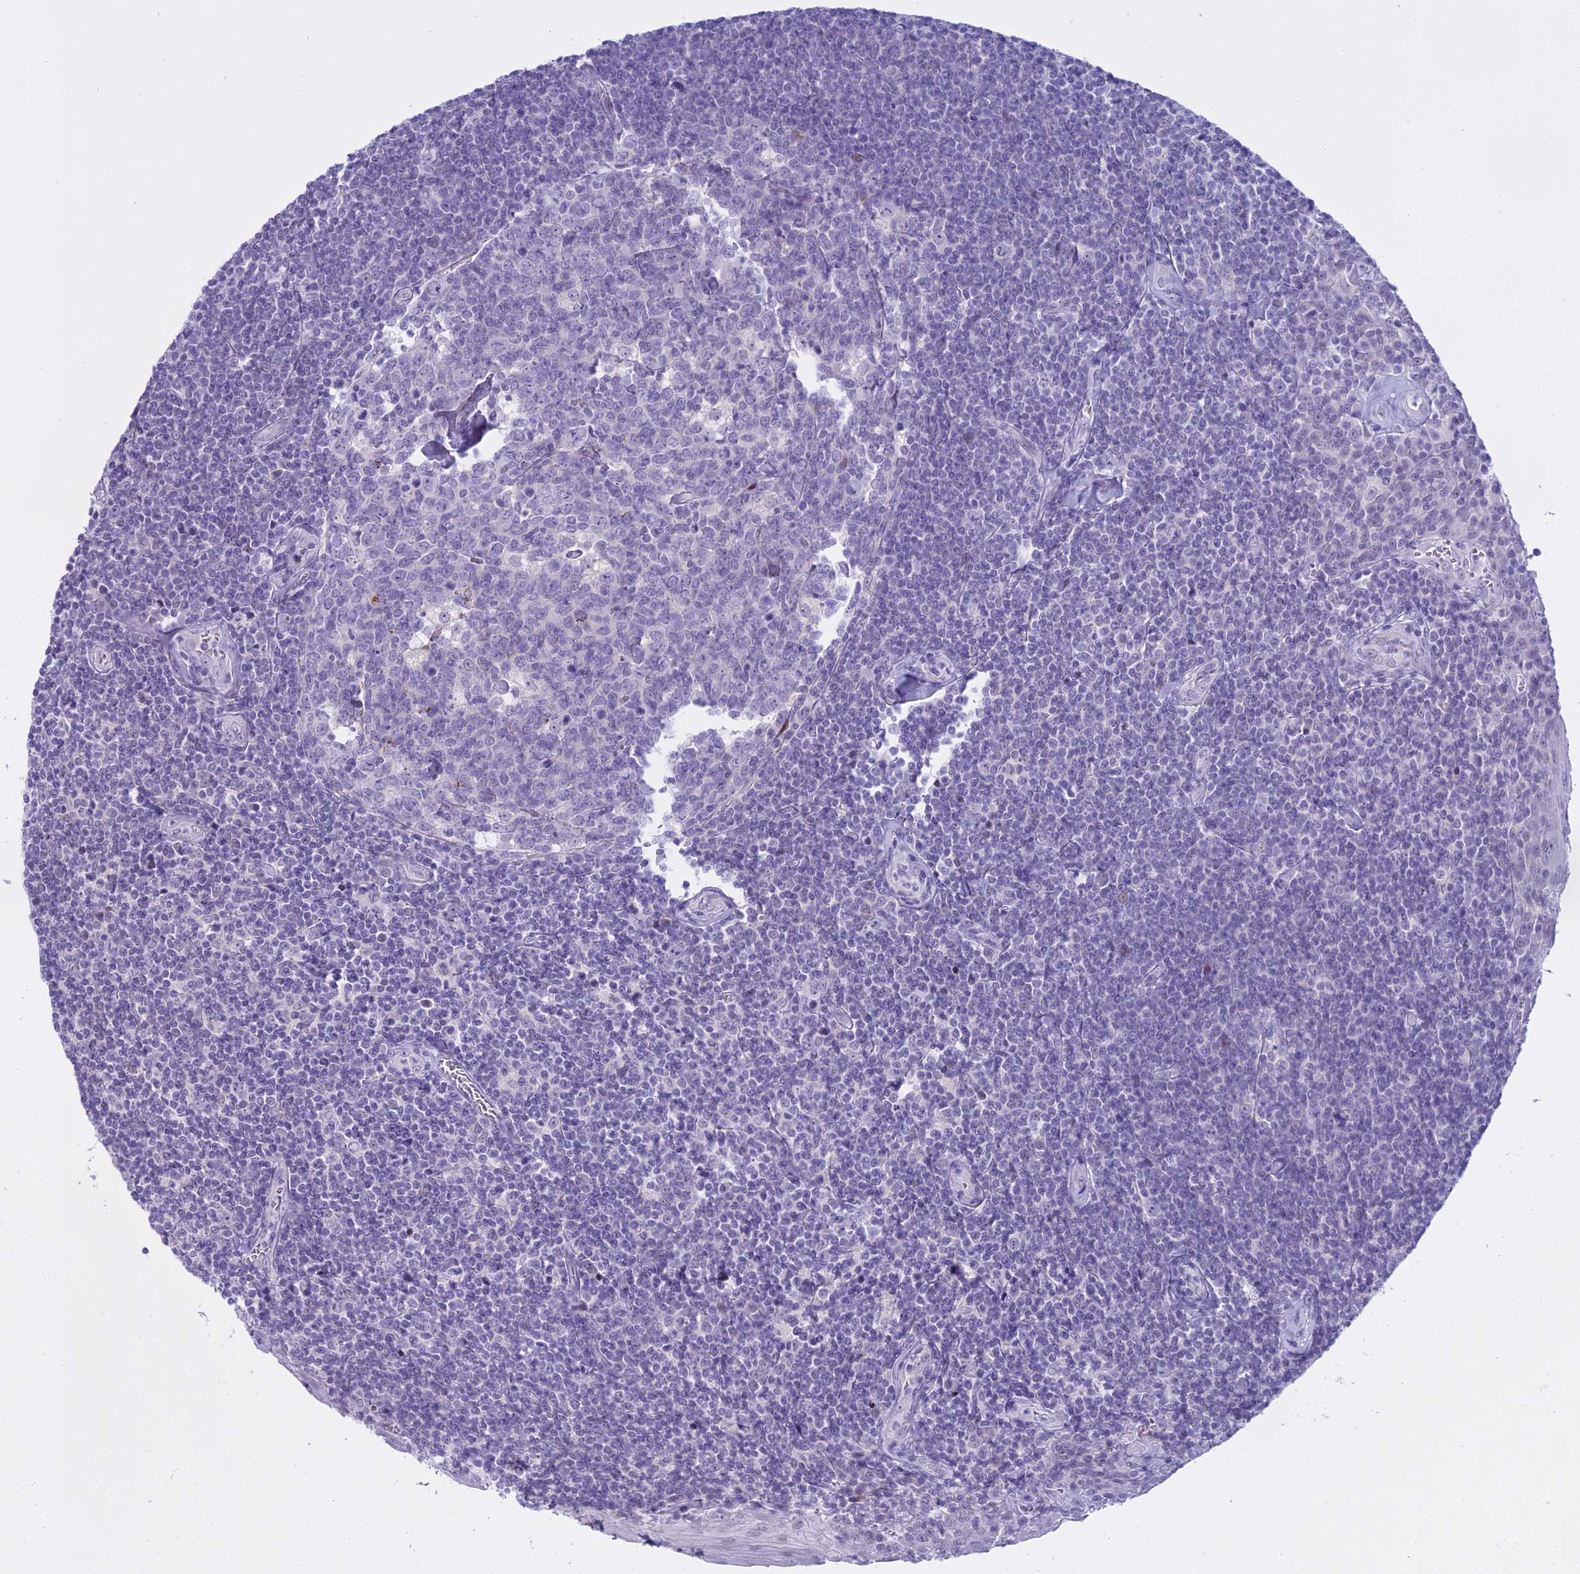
{"staining": {"intensity": "negative", "quantity": "none", "location": "none"}, "tissue": "tonsil", "cell_type": "Germinal center cells", "image_type": "normal", "snomed": [{"axis": "morphology", "description": "Normal tissue, NOS"}, {"axis": "topography", "description": "Tonsil"}], "caption": "A high-resolution image shows immunohistochemistry staining of benign tonsil, which shows no significant staining in germinal center cells.", "gene": "OSTN", "patient": {"sex": "male", "age": 27}}